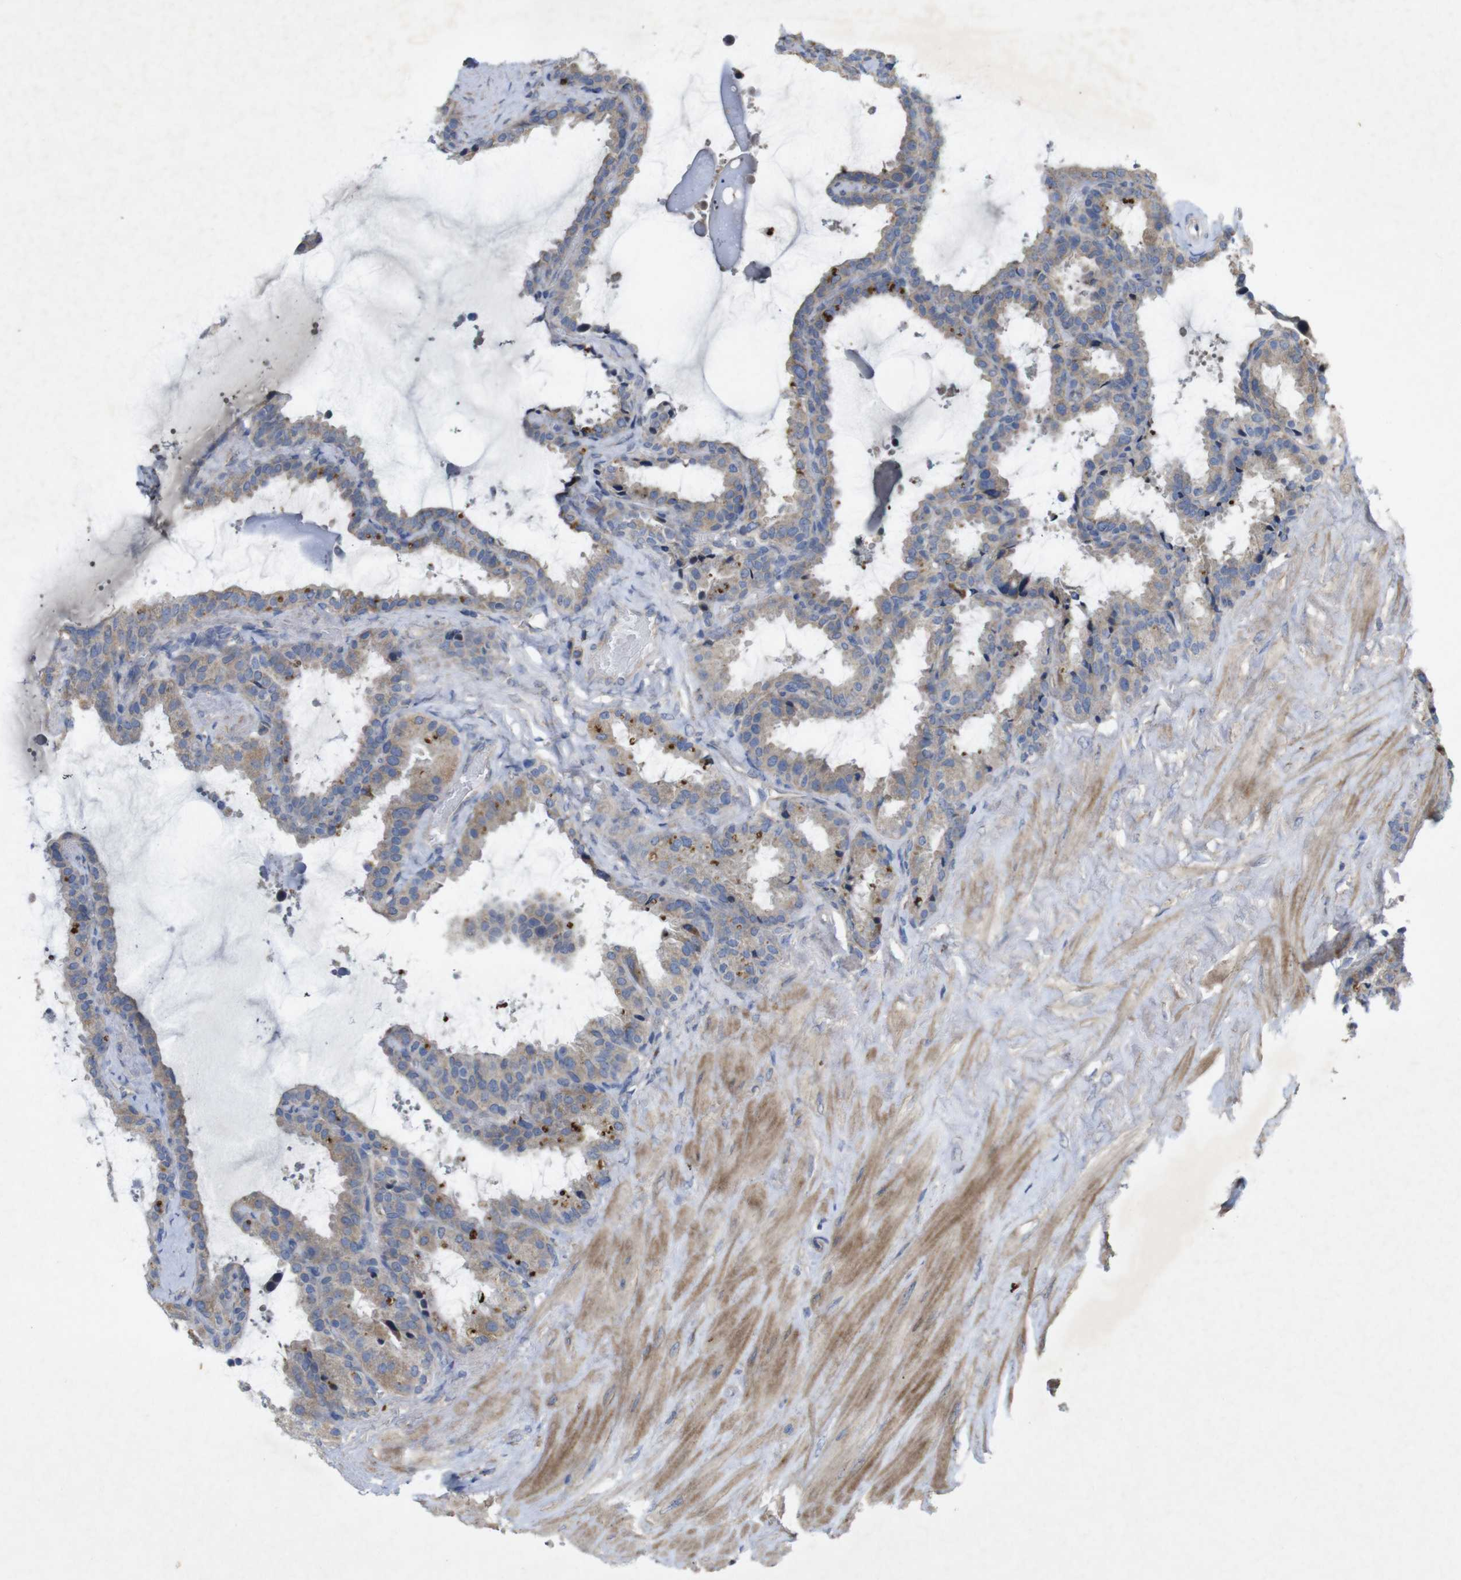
{"staining": {"intensity": "weak", "quantity": ">75%", "location": "cytoplasmic/membranous"}, "tissue": "seminal vesicle", "cell_type": "Glandular cells", "image_type": "normal", "snomed": [{"axis": "morphology", "description": "Normal tissue, NOS"}, {"axis": "topography", "description": "Seminal veicle"}], "caption": "Brown immunohistochemical staining in benign seminal vesicle demonstrates weak cytoplasmic/membranous expression in about >75% of glandular cells.", "gene": "KCNS3", "patient": {"sex": "male", "age": 46}}